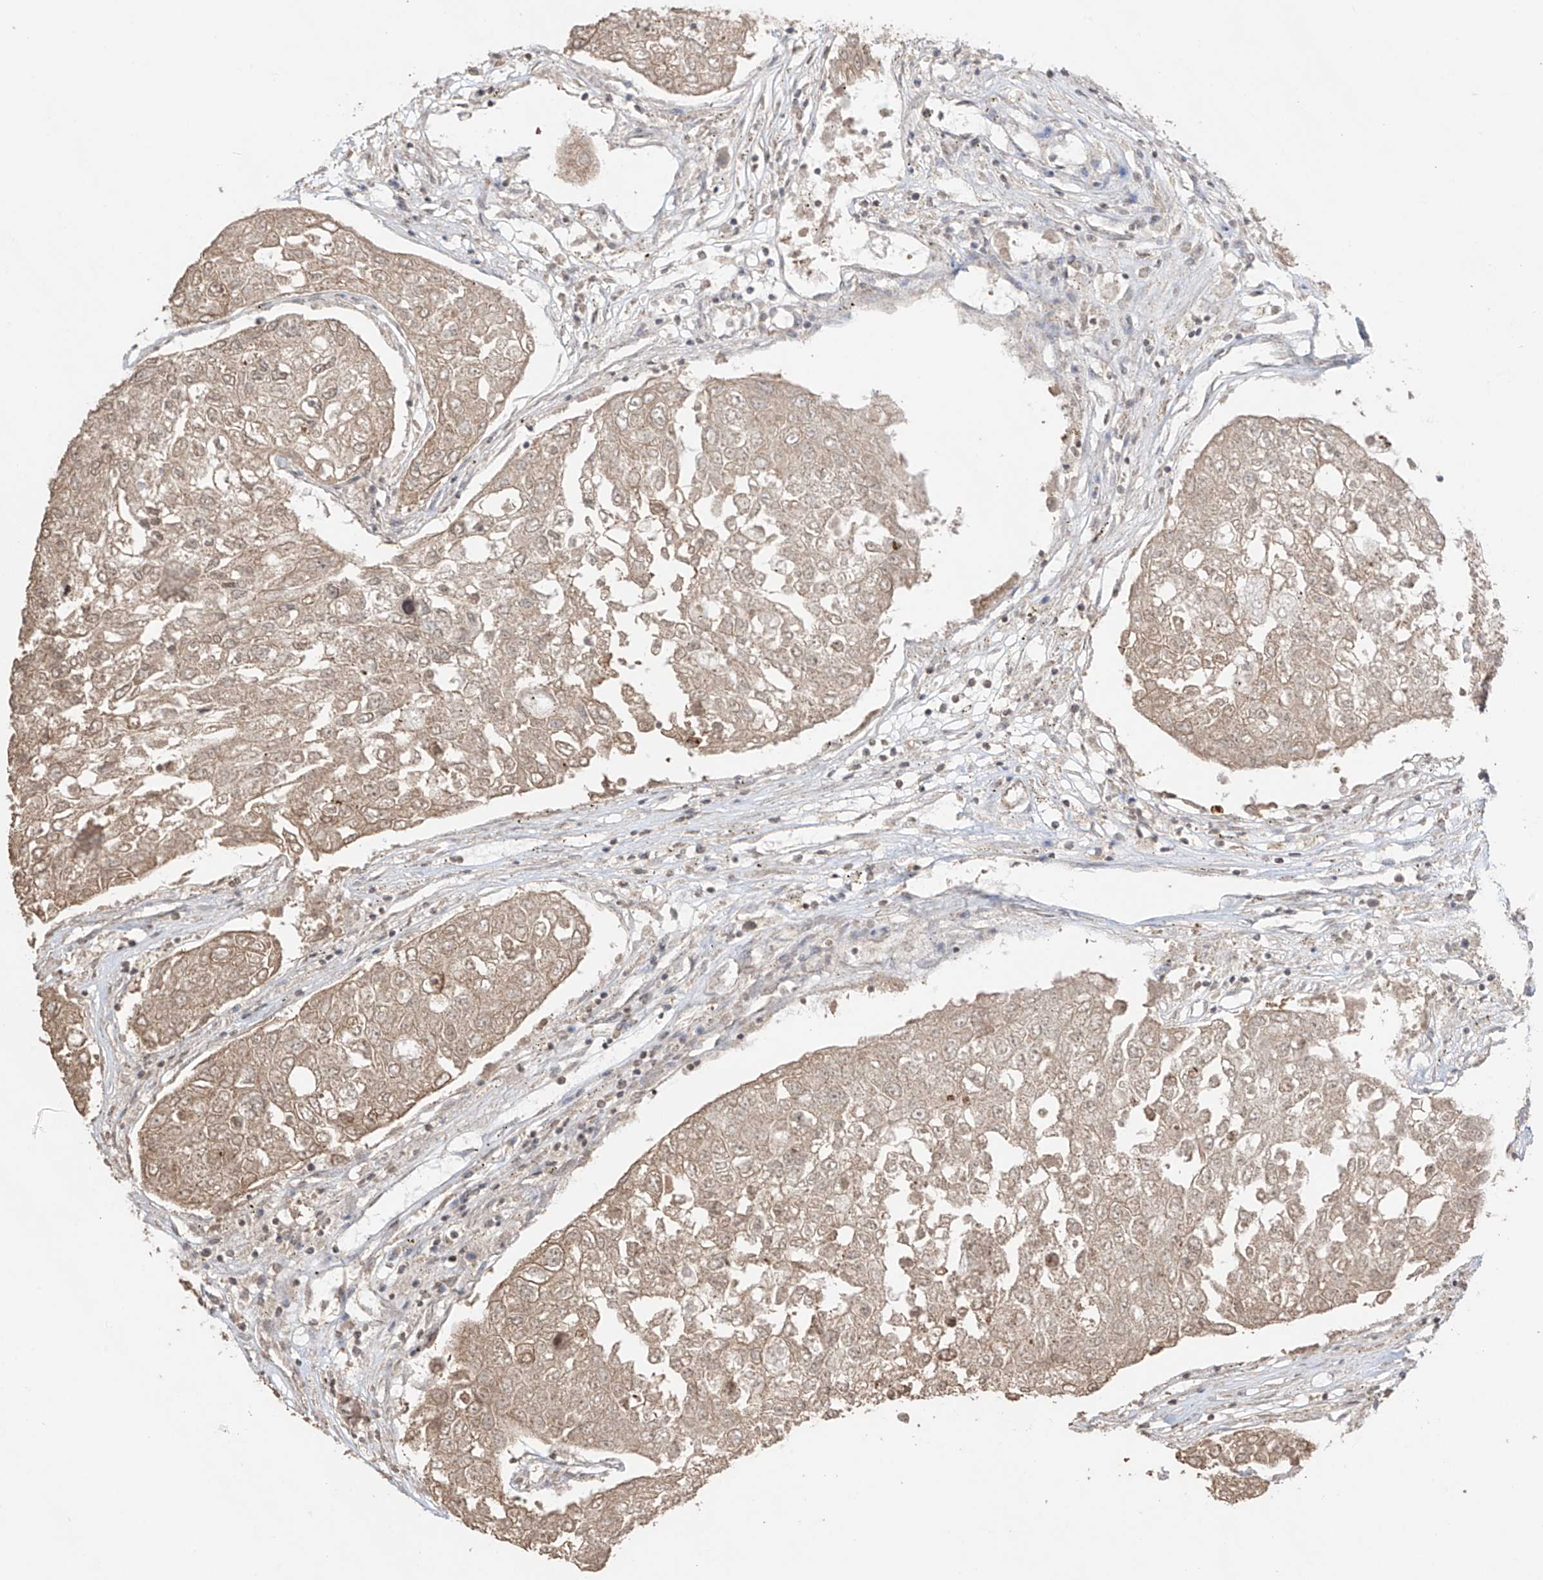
{"staining": {"intensity": "weak", "quantity": "25%-75%", "location": "cytoplasmic/membranous"}, "tissue": "urothelial cancer", "cell_type": "Tumor cells", "image_type": "cancer", "snomed": [{"axis": "morphology", "description": "Urothelial carcinoma, High grade"}, {"axis": "topography", "description": "Lymph node"}, {"axis": "topography", "description": "Urinary bladder"}], "caption": "Human urothelial cancer stained with a brown dye shows weak cytoplasmic/membranous positive positivity in about 25%-75% of tumor cells.", "gene": "TTLL5", "patient": {"sex": "male", "age": 51}}